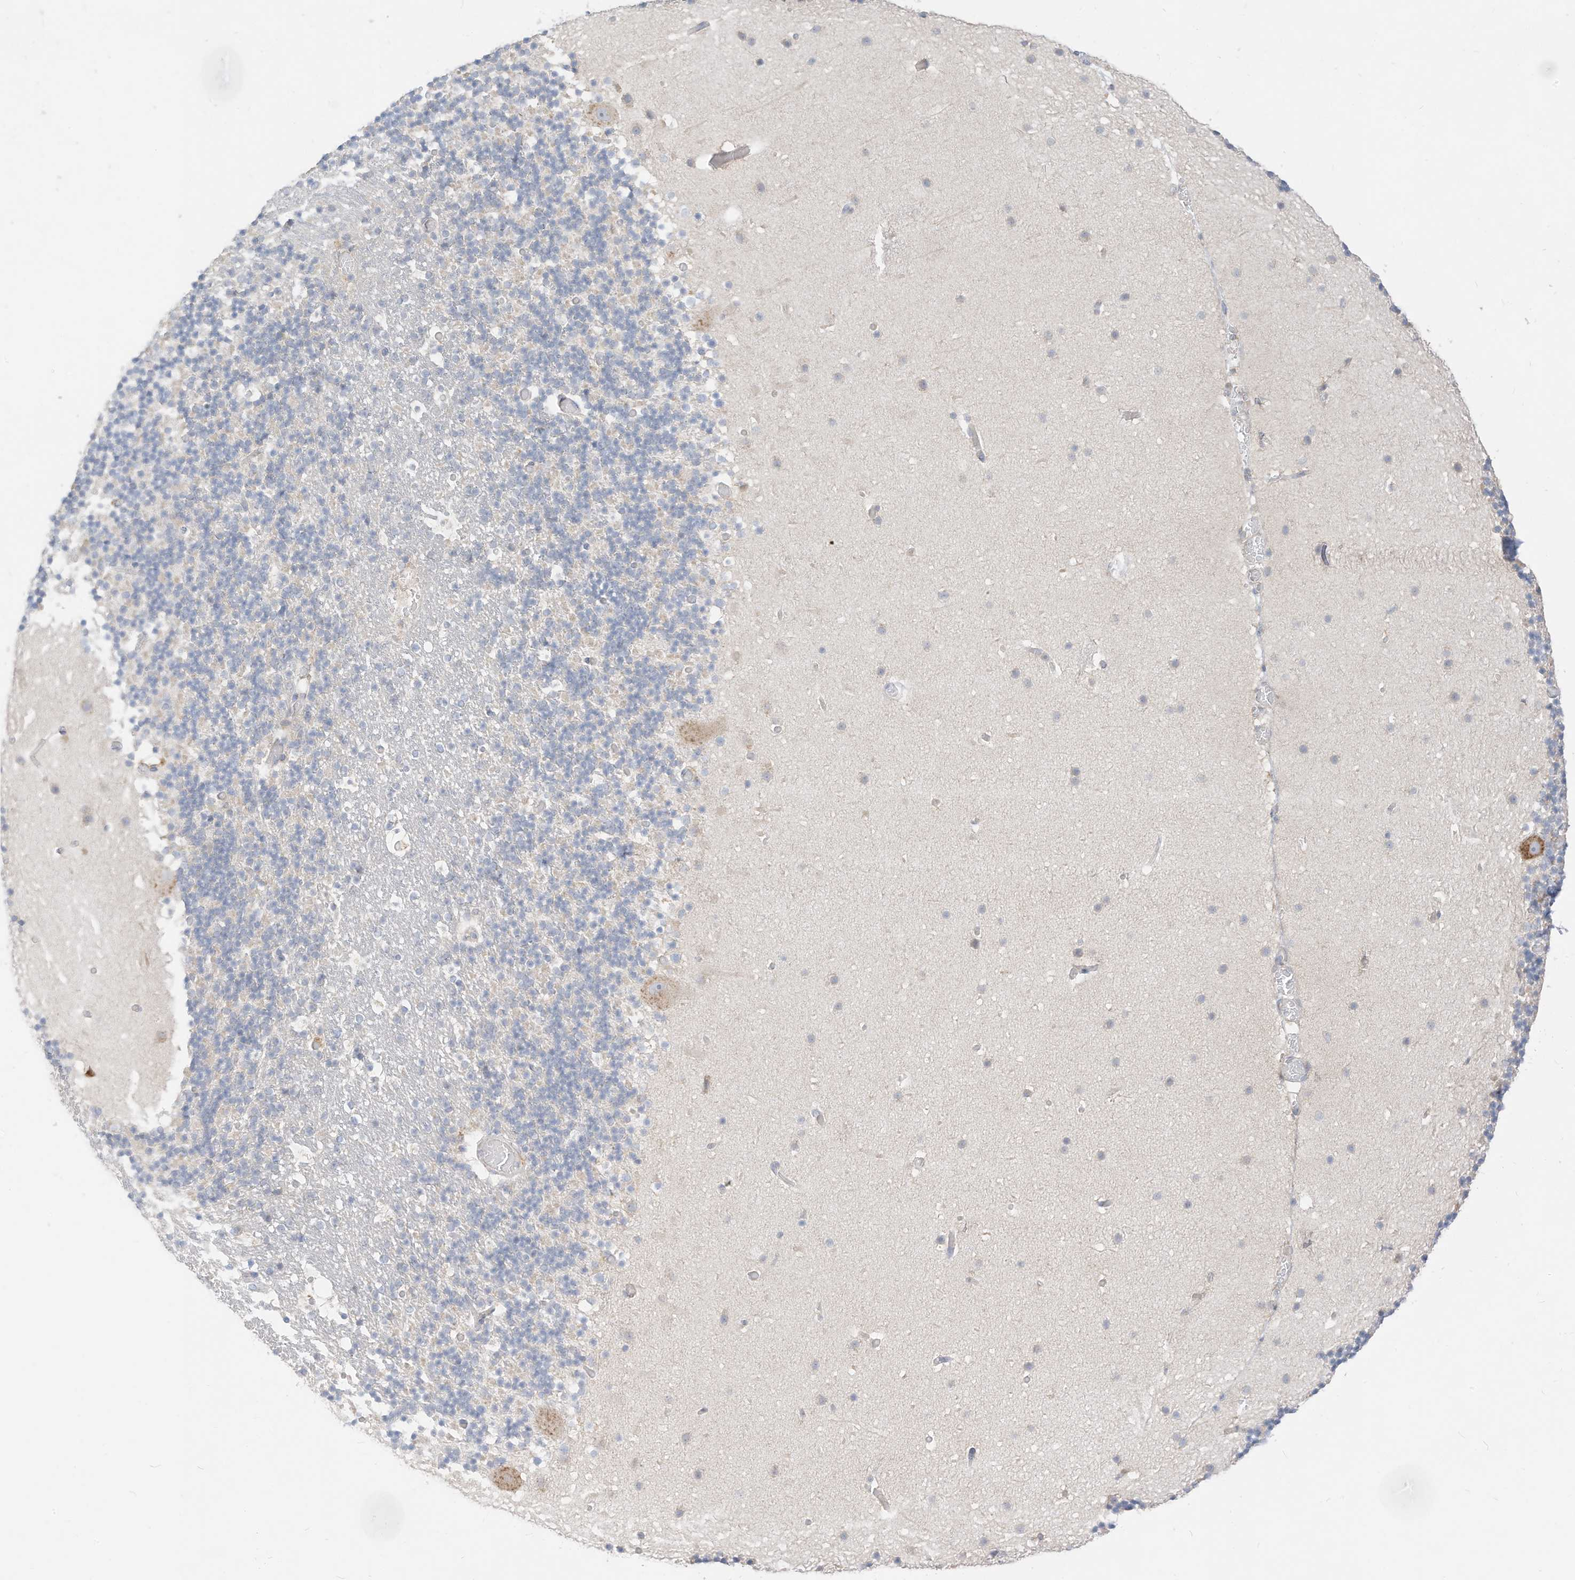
{"staining": {"intensity": "negative", "quantity": "none", "location": "none"}, "tissue": "cerebellum", "cell_type": "Cells in granular layer", "image_type": "normal", "snomed": [{"axis": "morphology", "description": "Normal tissue, NOS"}, {"axis": "topography", "description": "Cerebellum"}], "caption": "A micrograph of cerebellum stained for a protein demonstrates no brown staining in cells in granular layer. (Brightfield microscopy of DAB immunohistochemistry (IHC) at high magnification).", "gene": "STT3A", "patient": {"sex": "male", "age": 57}}